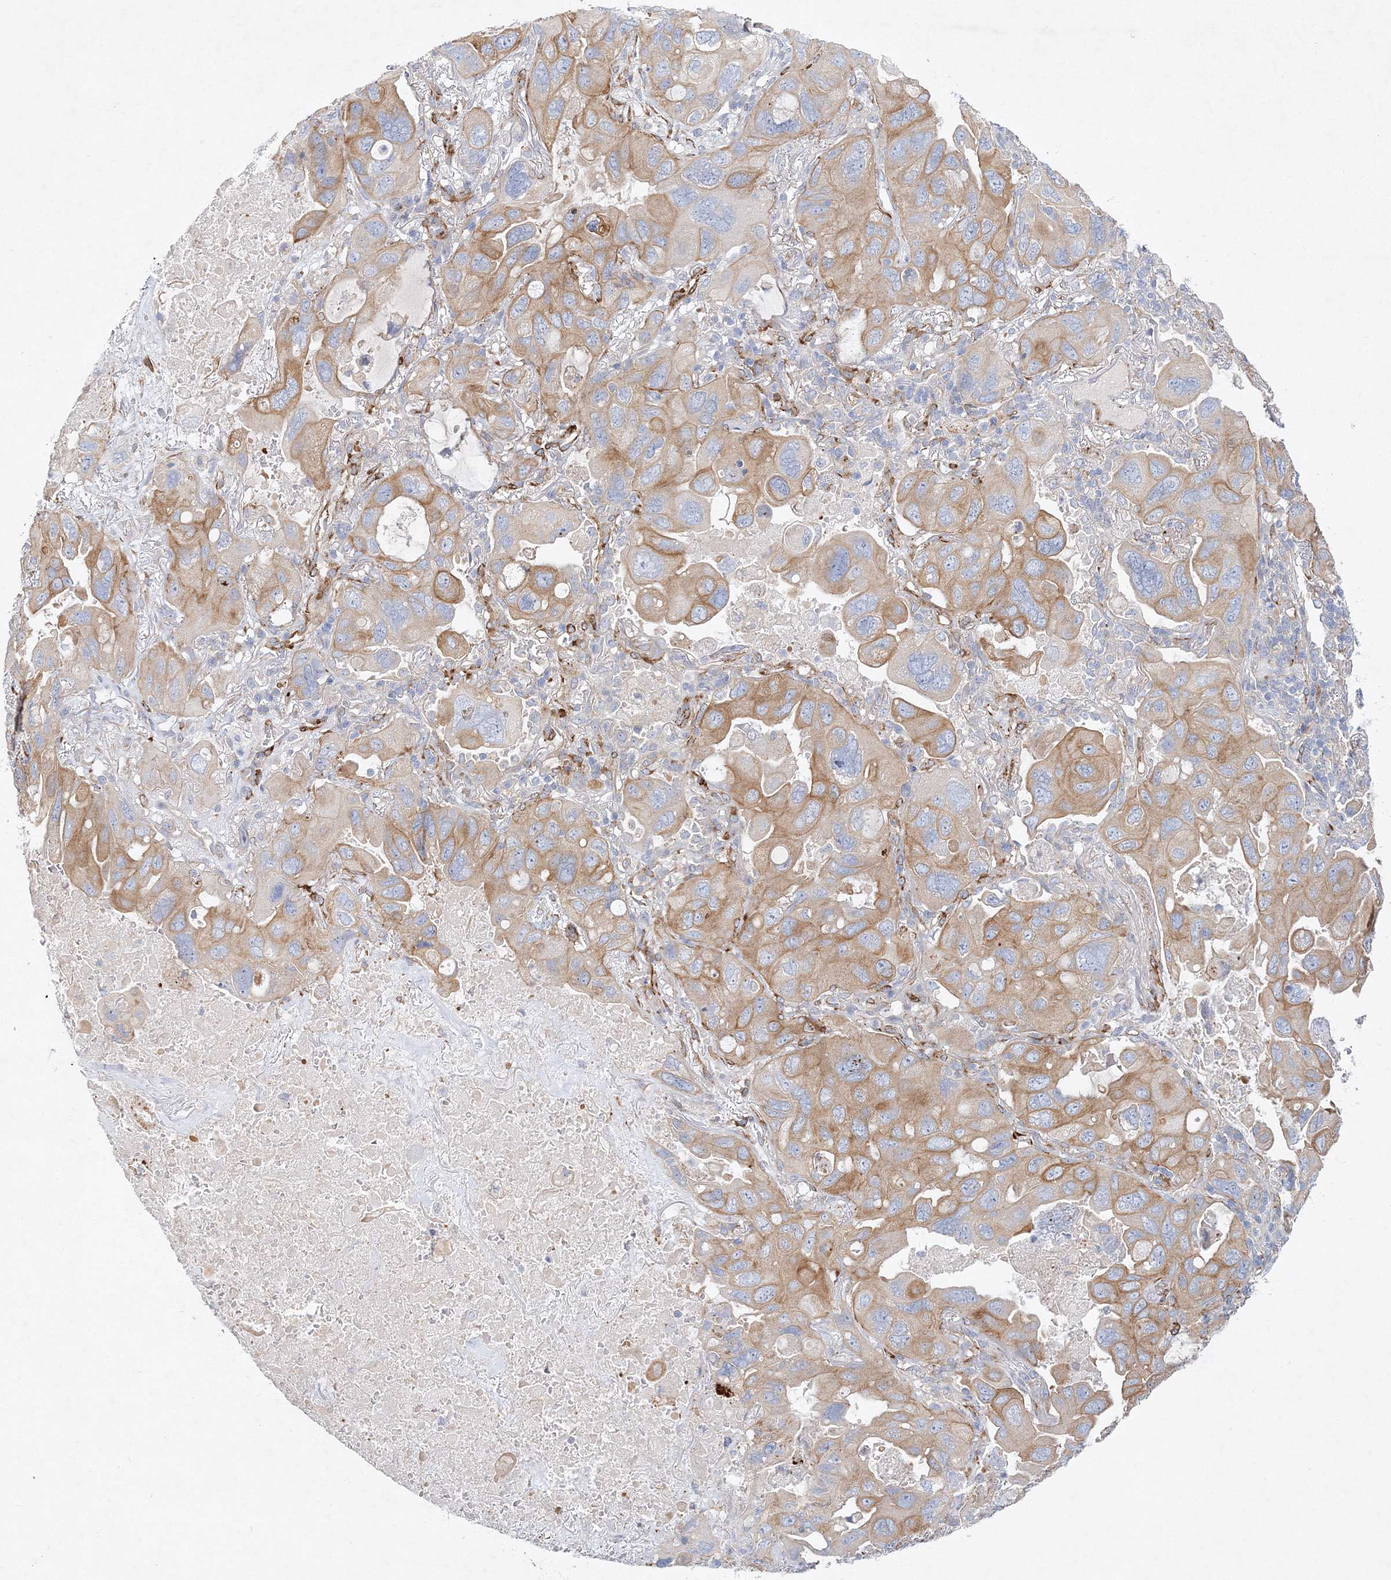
{"staining": {"intensity": "moderate", "quantity": "25%-75%", "location": "cytoplasmic/membranous"}, "tissue": "lung cancer", "cell_type": "Tumor cells", "image_type": "cancer", "snomed": [{"axis": "morphology", "description": "Squamous cell carcinoma, NOS"}, {"axis": "topography", "description": "Lung"}], "caption": "Moderate cytoplasmic/membranous expression for a protein is seen in about 25%-75% of tumor cells of lung cancer using immunohistochemistry (IHC).", "gene": "ZFYVE16", "patient": {"sex": "female", "age": 73}}